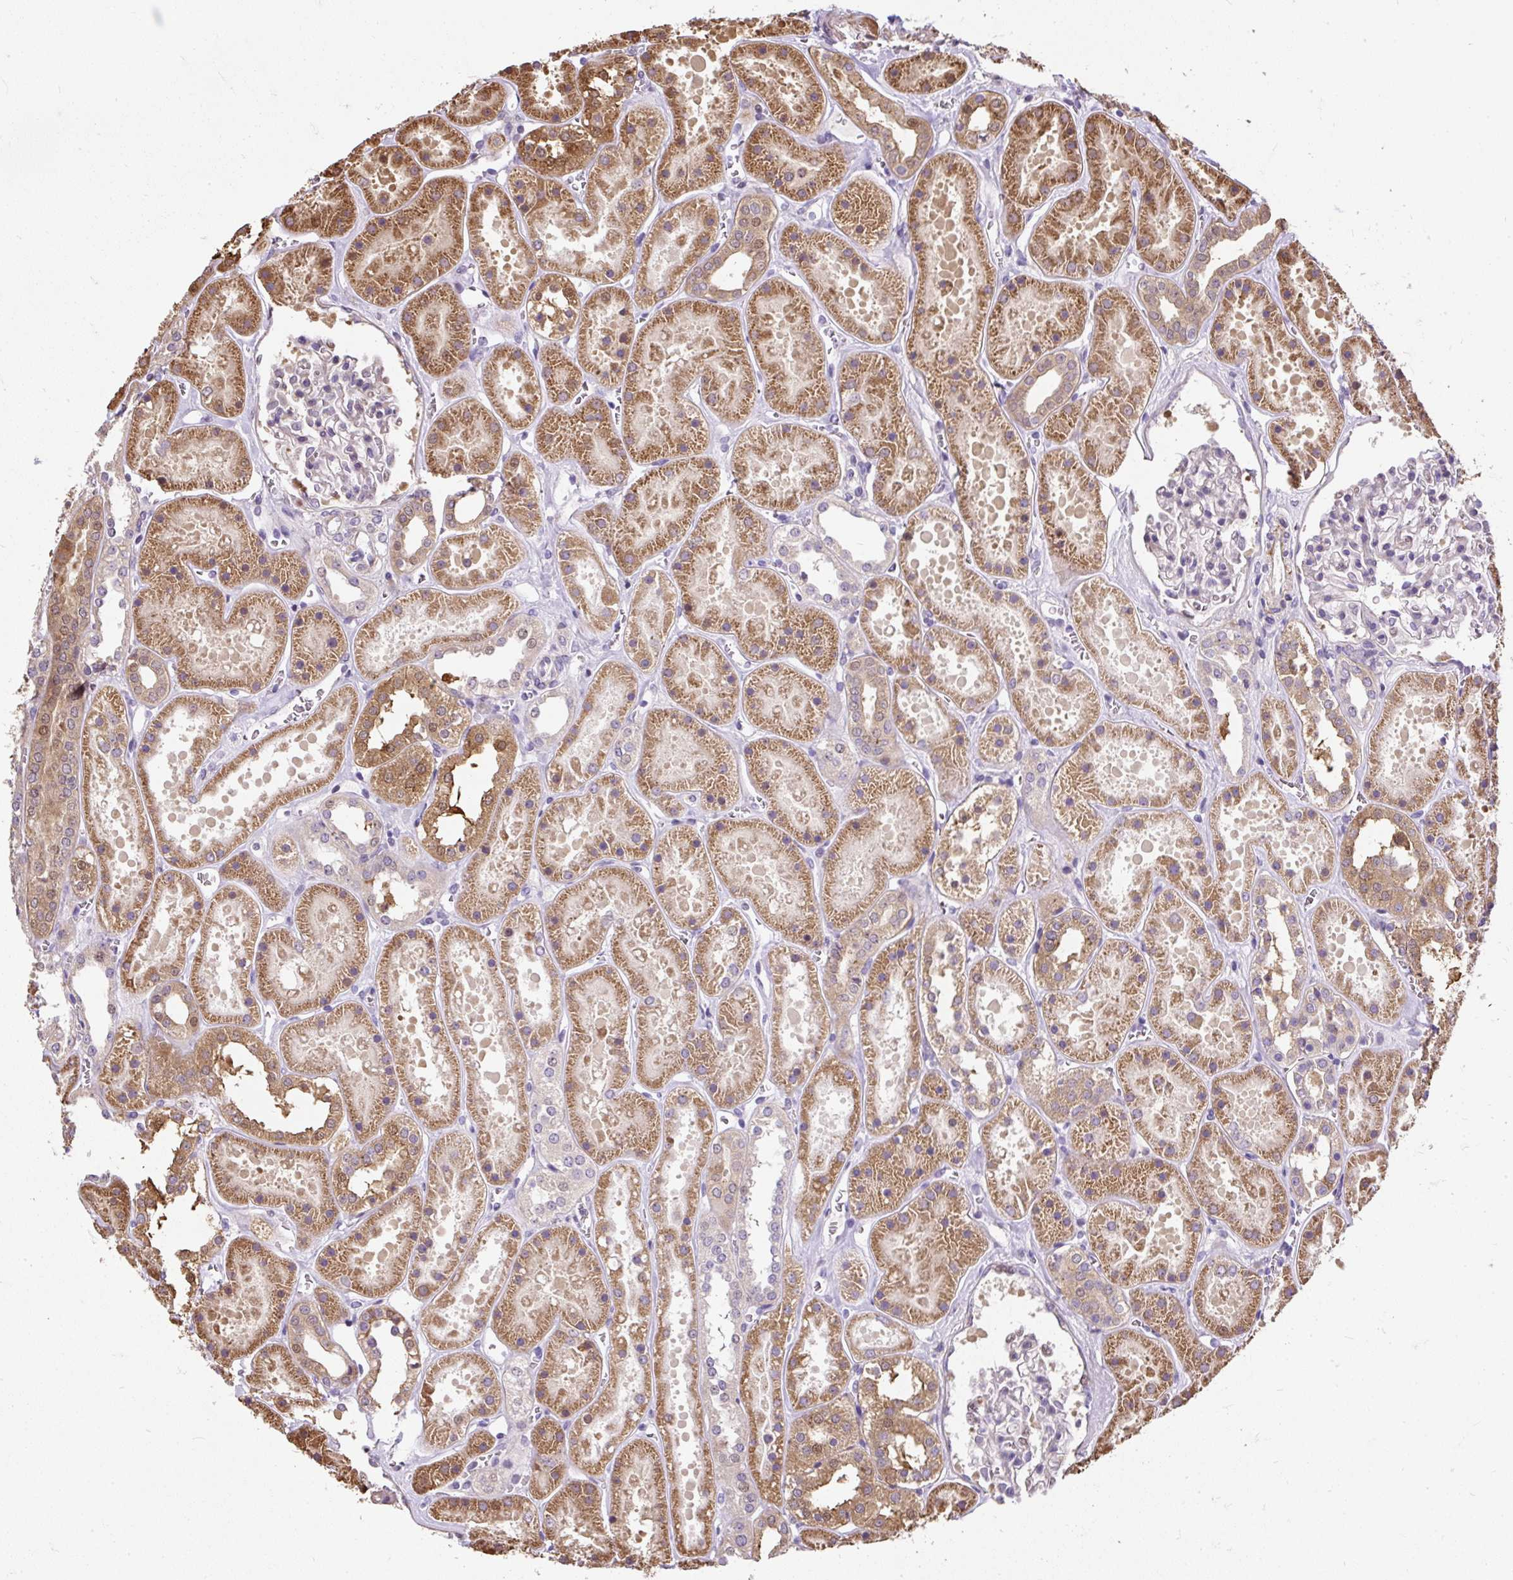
{"staining": {"intensity": "negative", "quantity": "none", "location": "none"}, "tissue": "kidney", "cell_type": "Cells in glomeruli", "image_type": "normal", "snomed": [{"axis": "morphology", "description": "Normal tissue, NOS"}, {"axis": "topography", "description": "Kidney"}], "caption": "This is a histopathology image of immunohistochemistry staining of normal kidney, which shows no expression in cells in glomeruli. (Immunohistochemistry, brightfield microscopy, high magnification).", "gene": "PUS7L", "patient": {"sex": "female", "age": 41}}